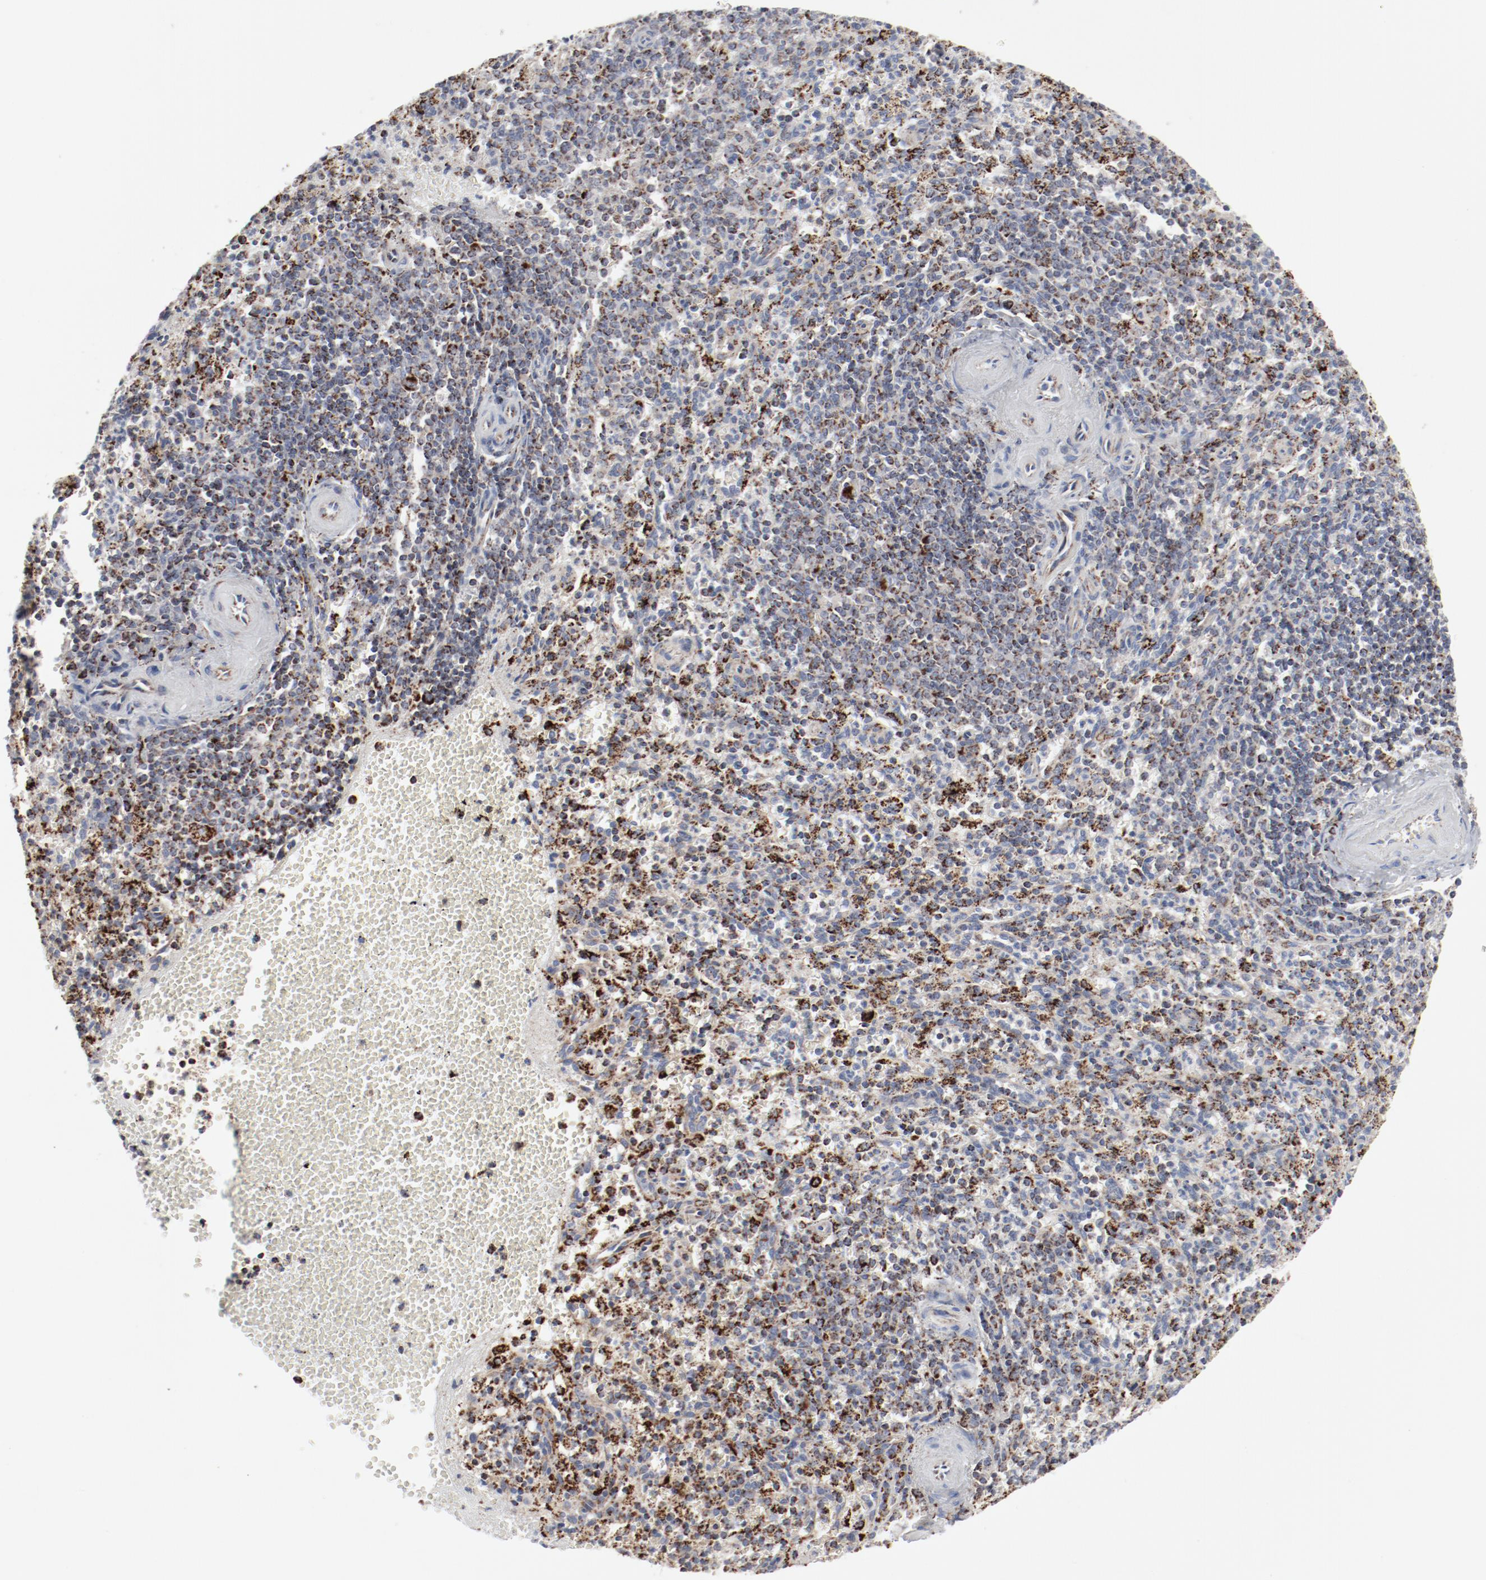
{"staining": {"intensity": "moderate", "quantity": "25%-75%", "location": "cytoplasmic/membranous"}, "tissue": "spleen", "cell_type": "Cells in red pulp", "image_type": "normal", "snomed": [{"axis": "morphology", "description": "Normal tissue, NOS"}, {"axis": "topography", "description": "Spleen"}], "caption": "A brown stain shows moderate cytoplasmic/membranous staining of a protein in cells in red pulp of unremarkable human spleen.", "gene": "SETD3", "patient": {"sex": "male", "age": 72}}